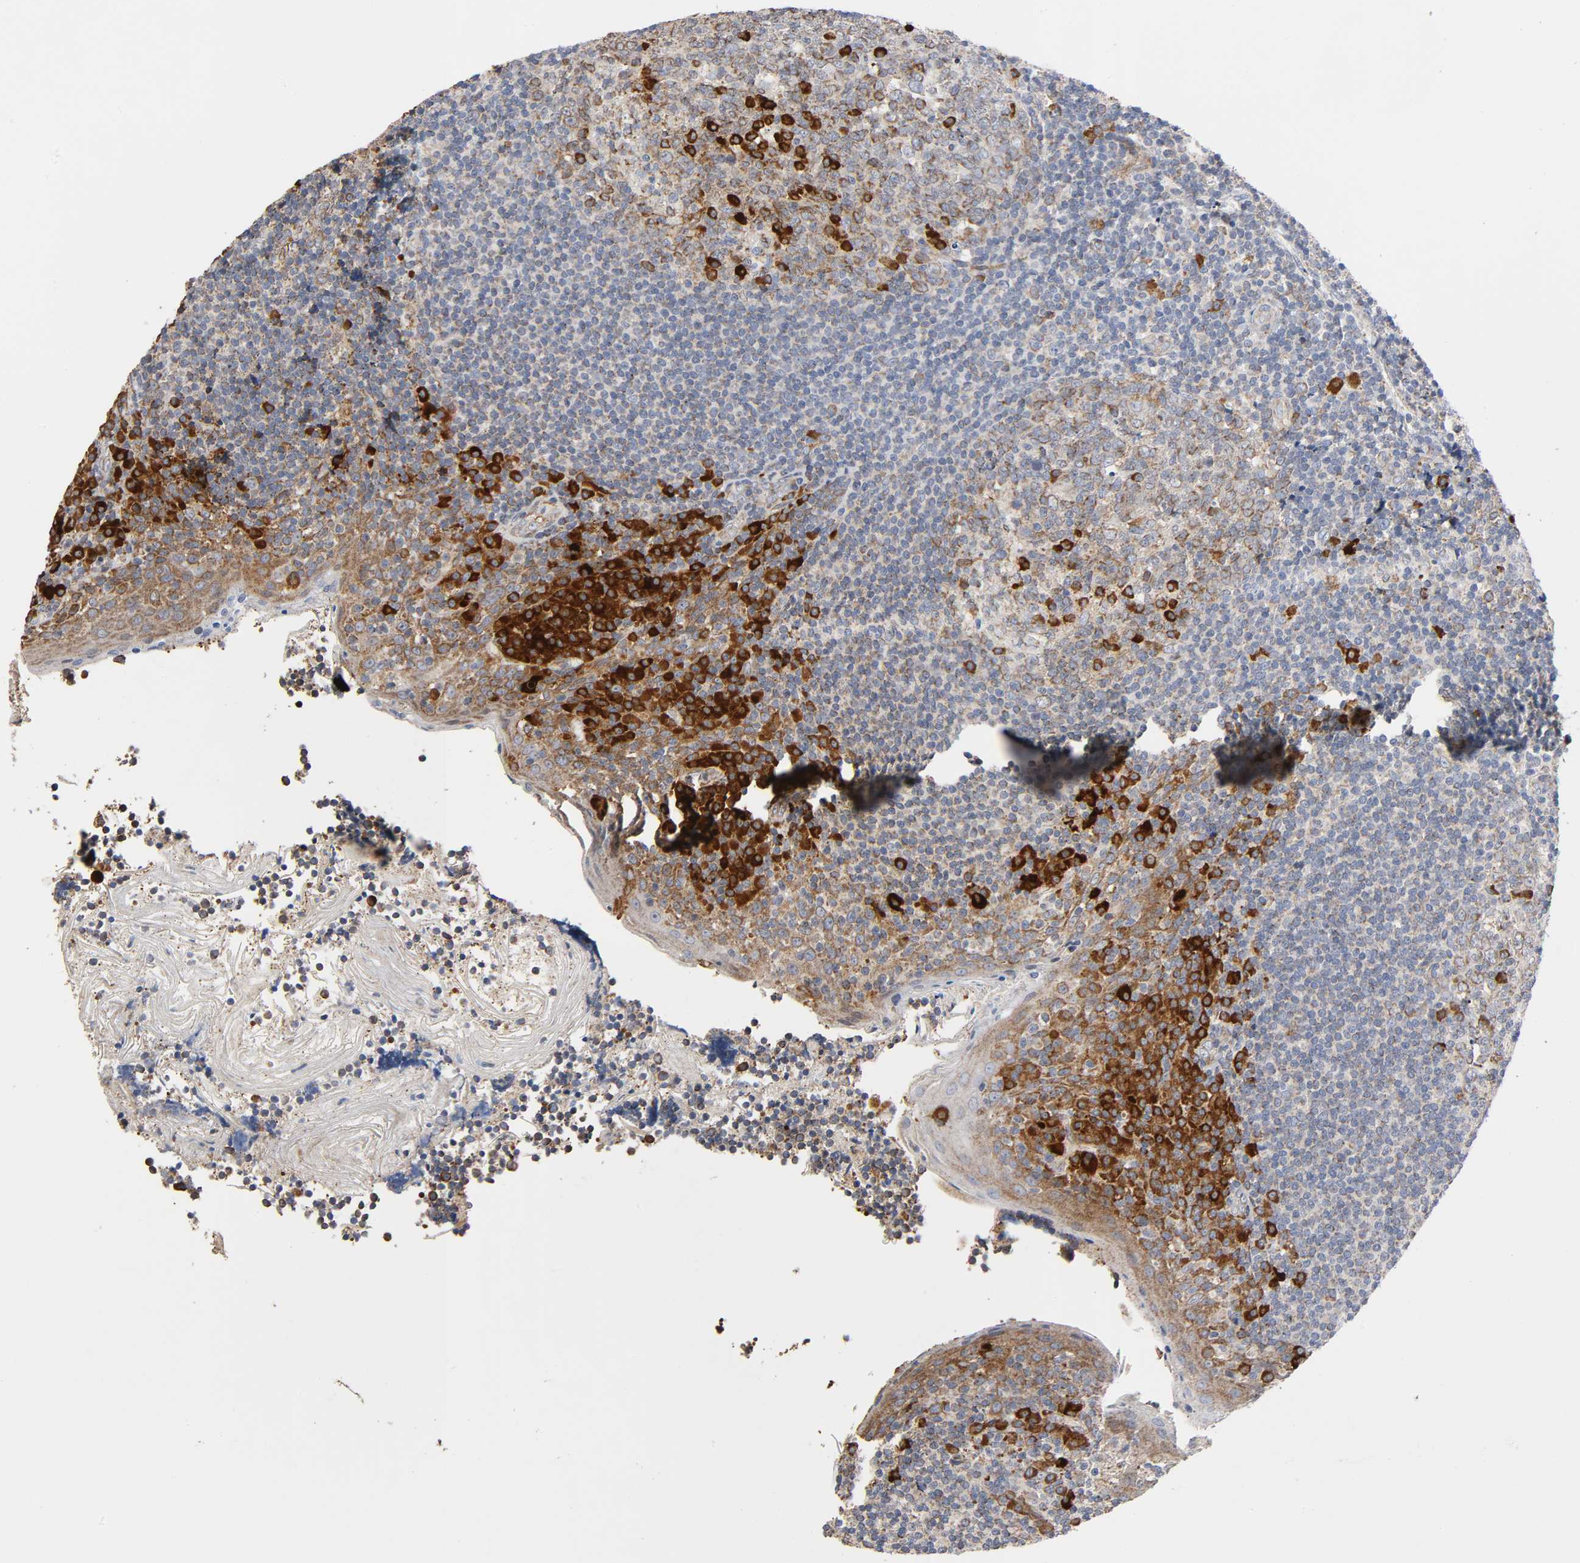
{"staining": {"intensity": "strong", "quantity": "<25%", "location": "cytoplasmic/membranous"}, "tissue": "tonsil", "cell_type": "Germinal center cells", "image_type": "normal", "snomed": [{"axis": "morphology", "description": "Normal tissue, NOS"}, {"axis": "topography", "description": "Tonsil"}], "caption": "Immunohistochemical staining of normal tonsil reveals medium levels of strong cytoplasmic/membranous positivity in approximately <25% of germinal center cells.", "gene": "MAP3K1", "patient": {"sex": "male", "age": 31}}